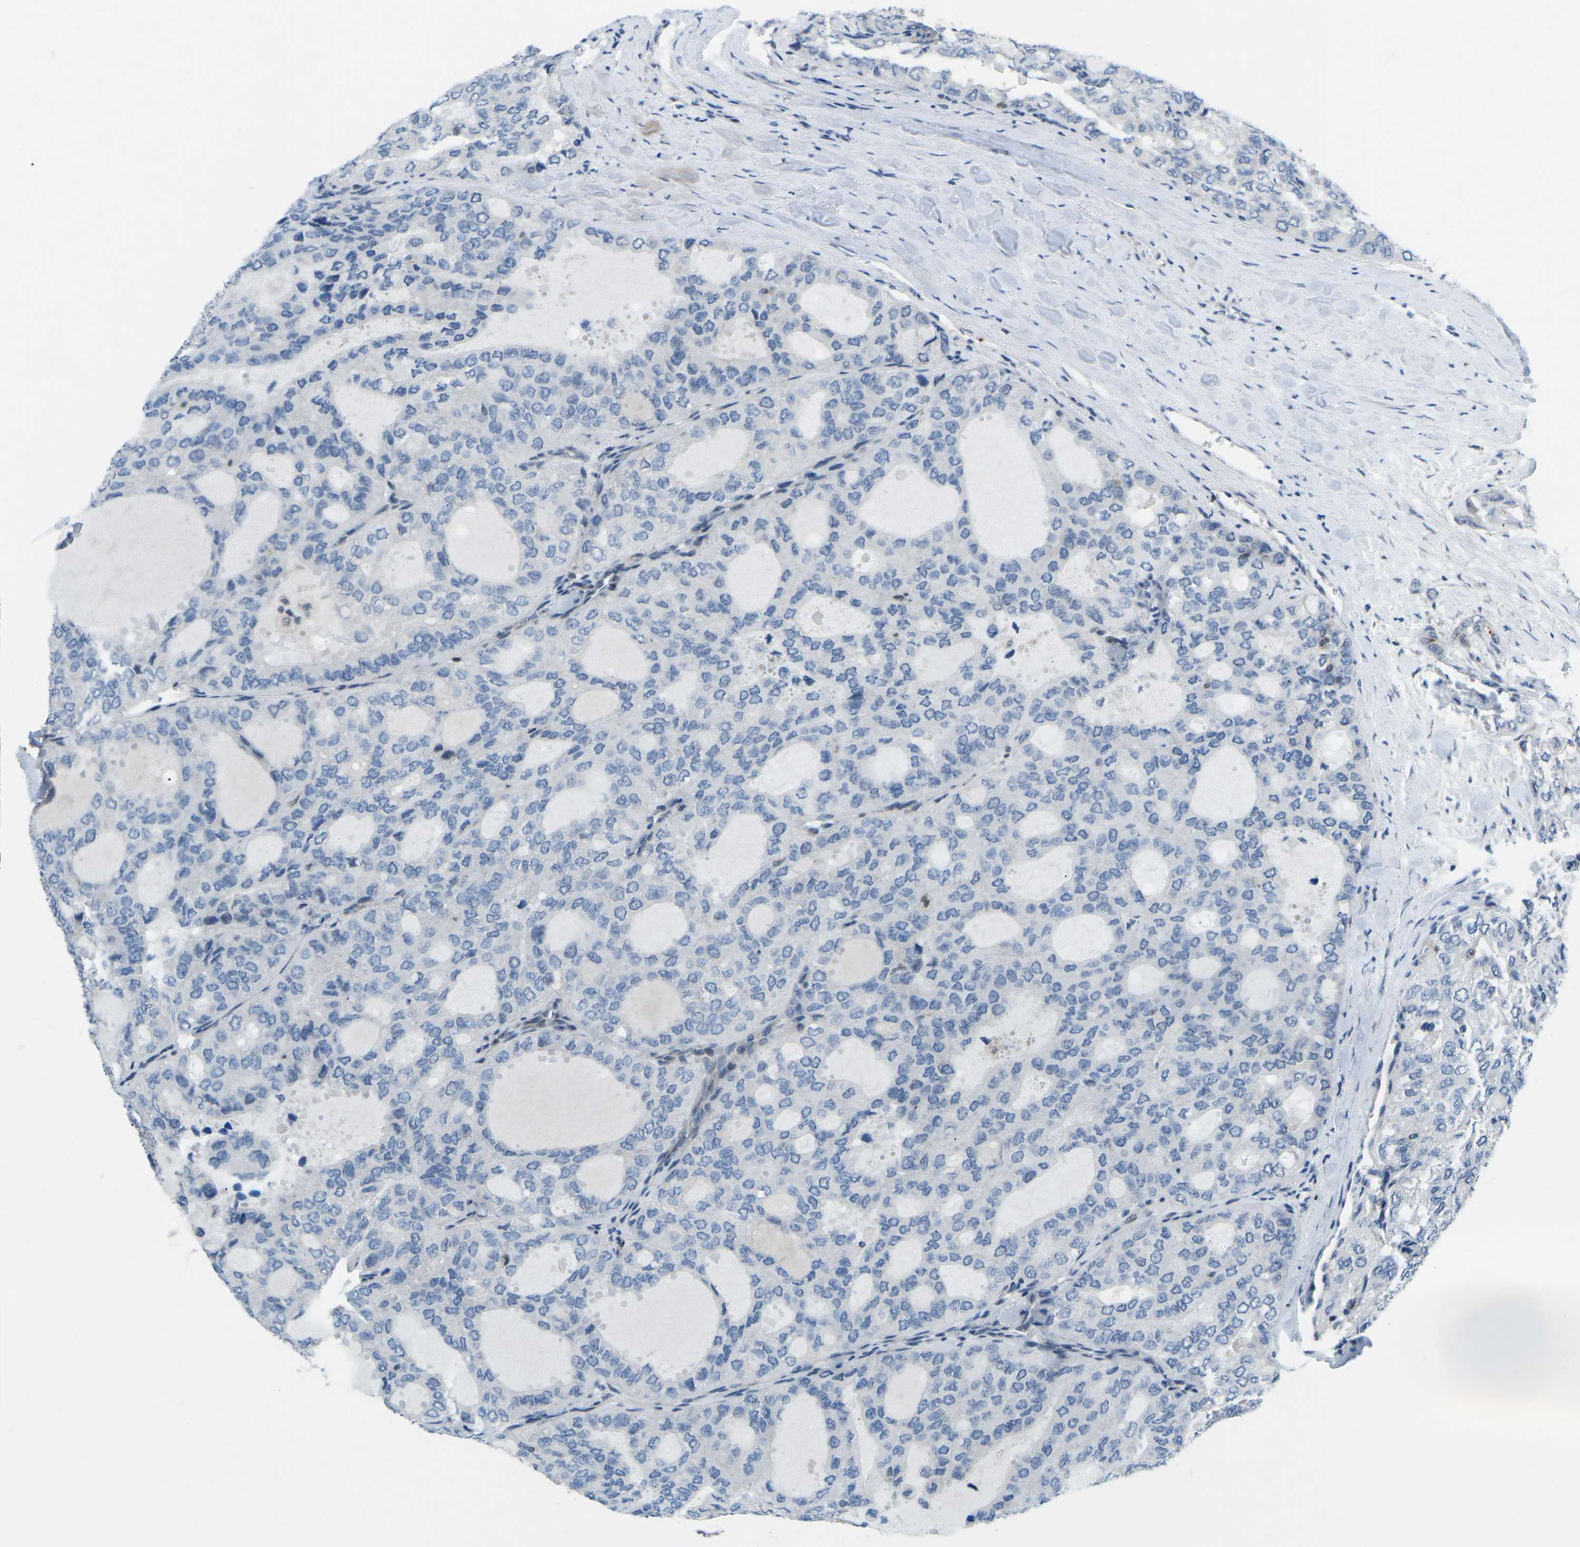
{"staining": {"intensity": "negative", "quantity": "none", "location": "none"}, "tissue": "thyroid cancer", "cell_type": "Tumor cells", "image_type": "cancer", "snomed": [{"axis": "morphology", "description": "Follicular adenoma carcinoma, NOS"}, {"axis": "topography", "description": "Thyroid gland"}], "caption": "Human thyroid follicular adenoma carcinoma stained for a protein using IHC exhibits no positivity in tumor cells.", "gene": "MBNL1", "patient": {"sex": "male", "age": 75}}